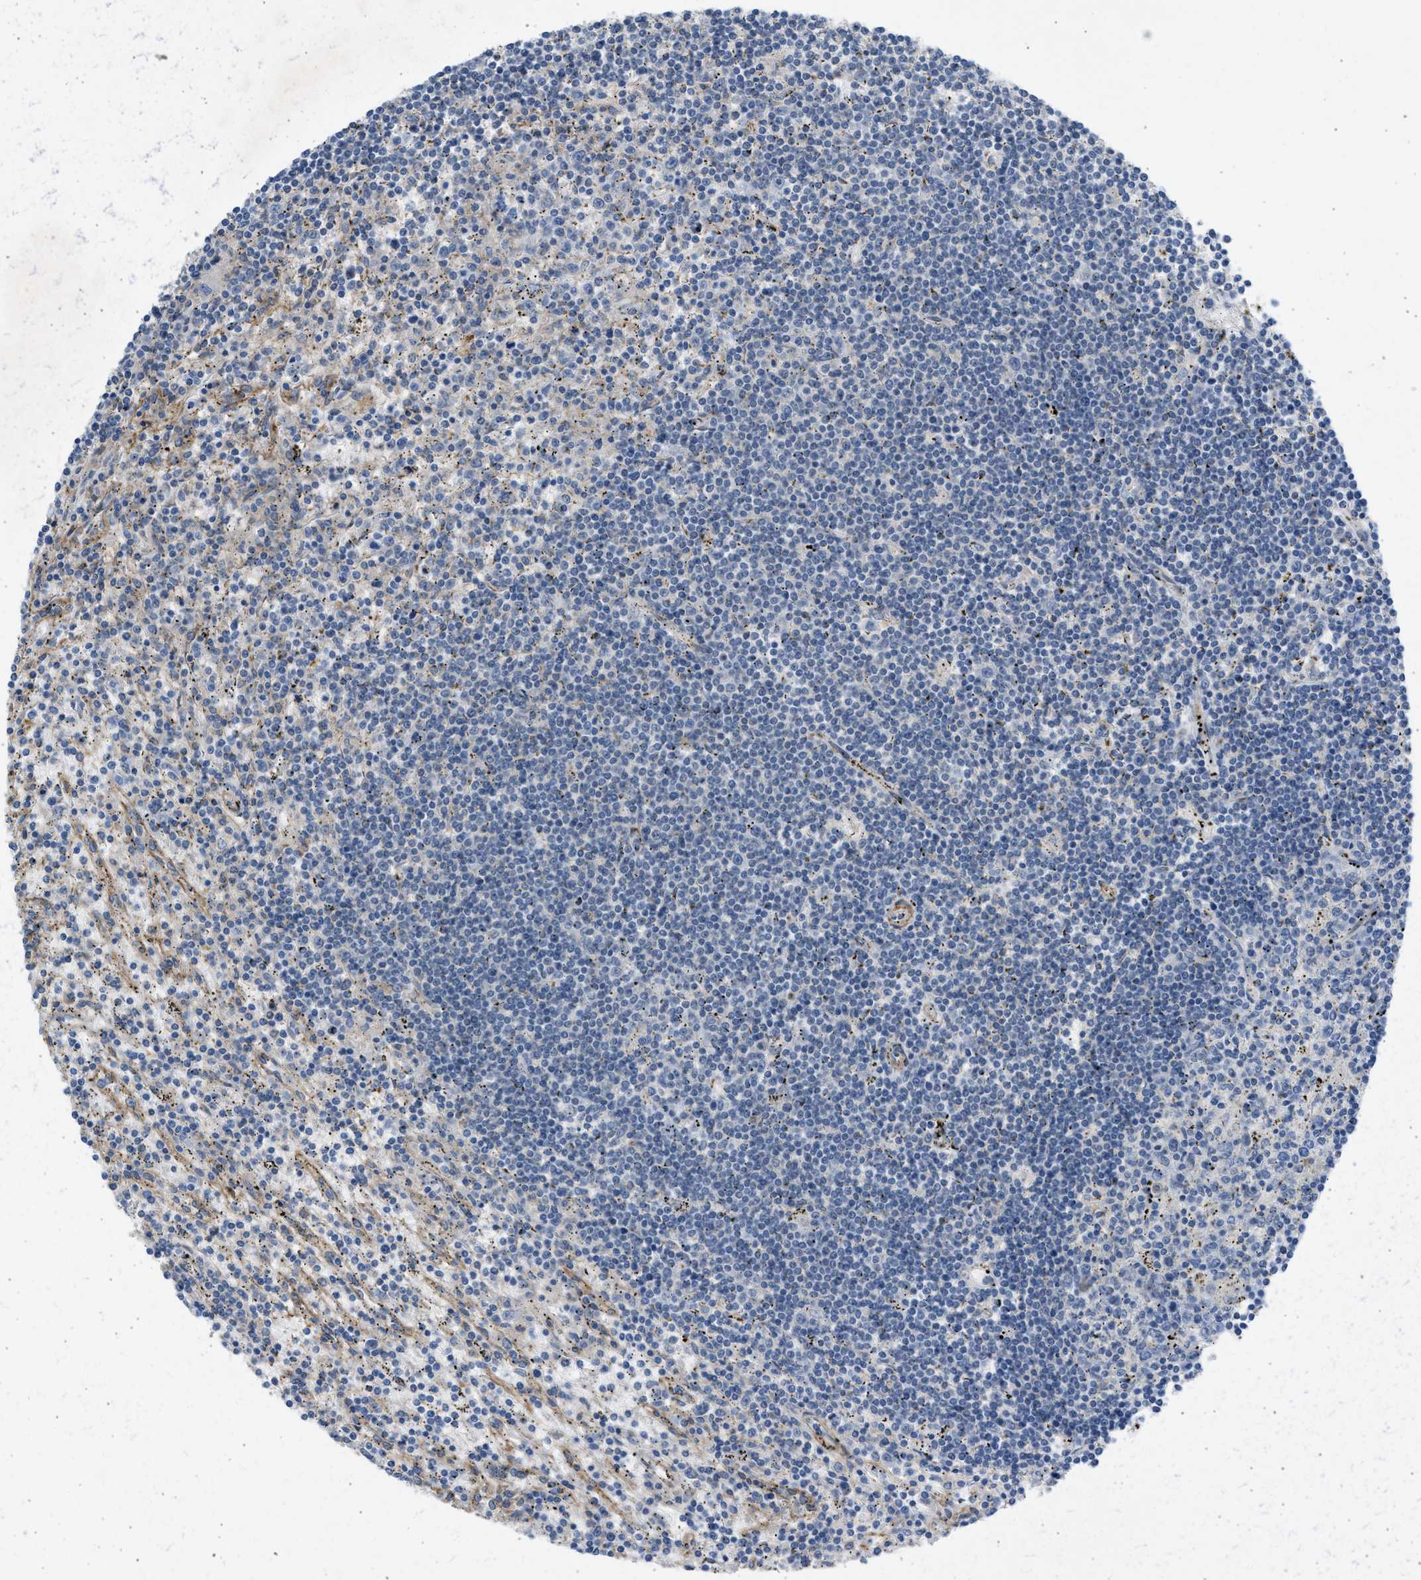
{"staining": {"intensity": "negative", "quantity": "none", "location": "none"}, "tissue": "lymphoma", "cell_type": "Tumor cells", "image_type": "cancer", "snomed": [{"axis": "morphology", "description": "Malignant lymphoma, non-Hodgkin's type, Low grade"}, {"axis": "topography", "description": "Spleen"}], "caption": "A histopathology image of human low-grade malignant lymphoma, non-Hodgkin's type is negative for staining in tumor cells.", "gene": "PCNX3", "patient": {"sex": "male", "age": 76}}